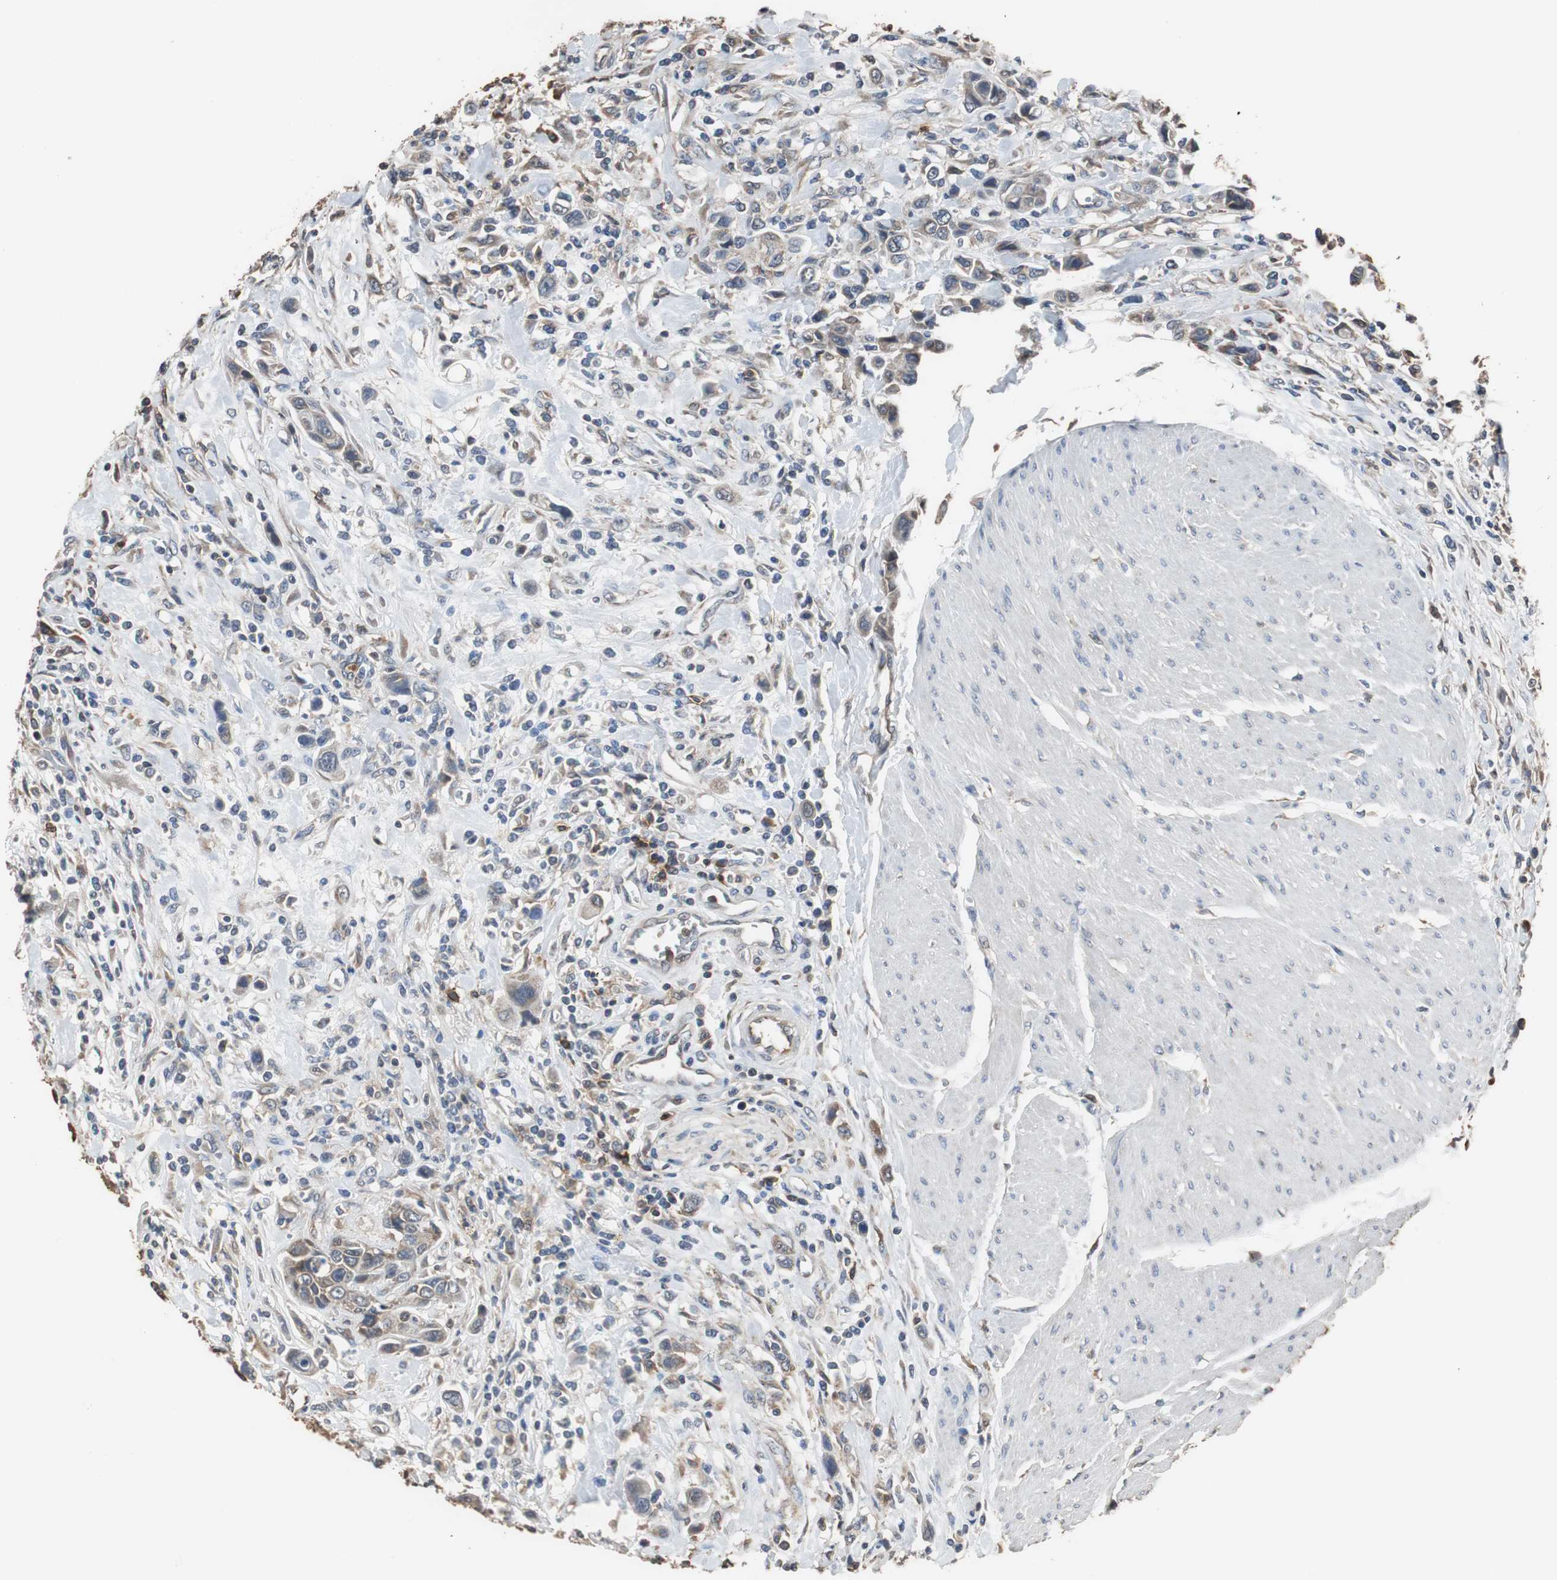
{"staining": {"intensity": "weak", "quantity": "25%-75%", "location": "cytoplasmic/membranous"}, "tissue": "urothelial cancer", "cell_type": "Tumor cells", "image_type": "cancer", "snomed": [{"axis": "morphology", "description": "Urothelial carcinoma, High grade"}, {"axis": "topography", "description": "Urinary bladder"}], "caption": "This is an image of immunohistochemistry staining of urothelial cancer, which shows weak expression in the cytoplasmic/membranous of tumor cells.", "gene": "SCIMP", "patient": {"sex": "male", "age": 50}}